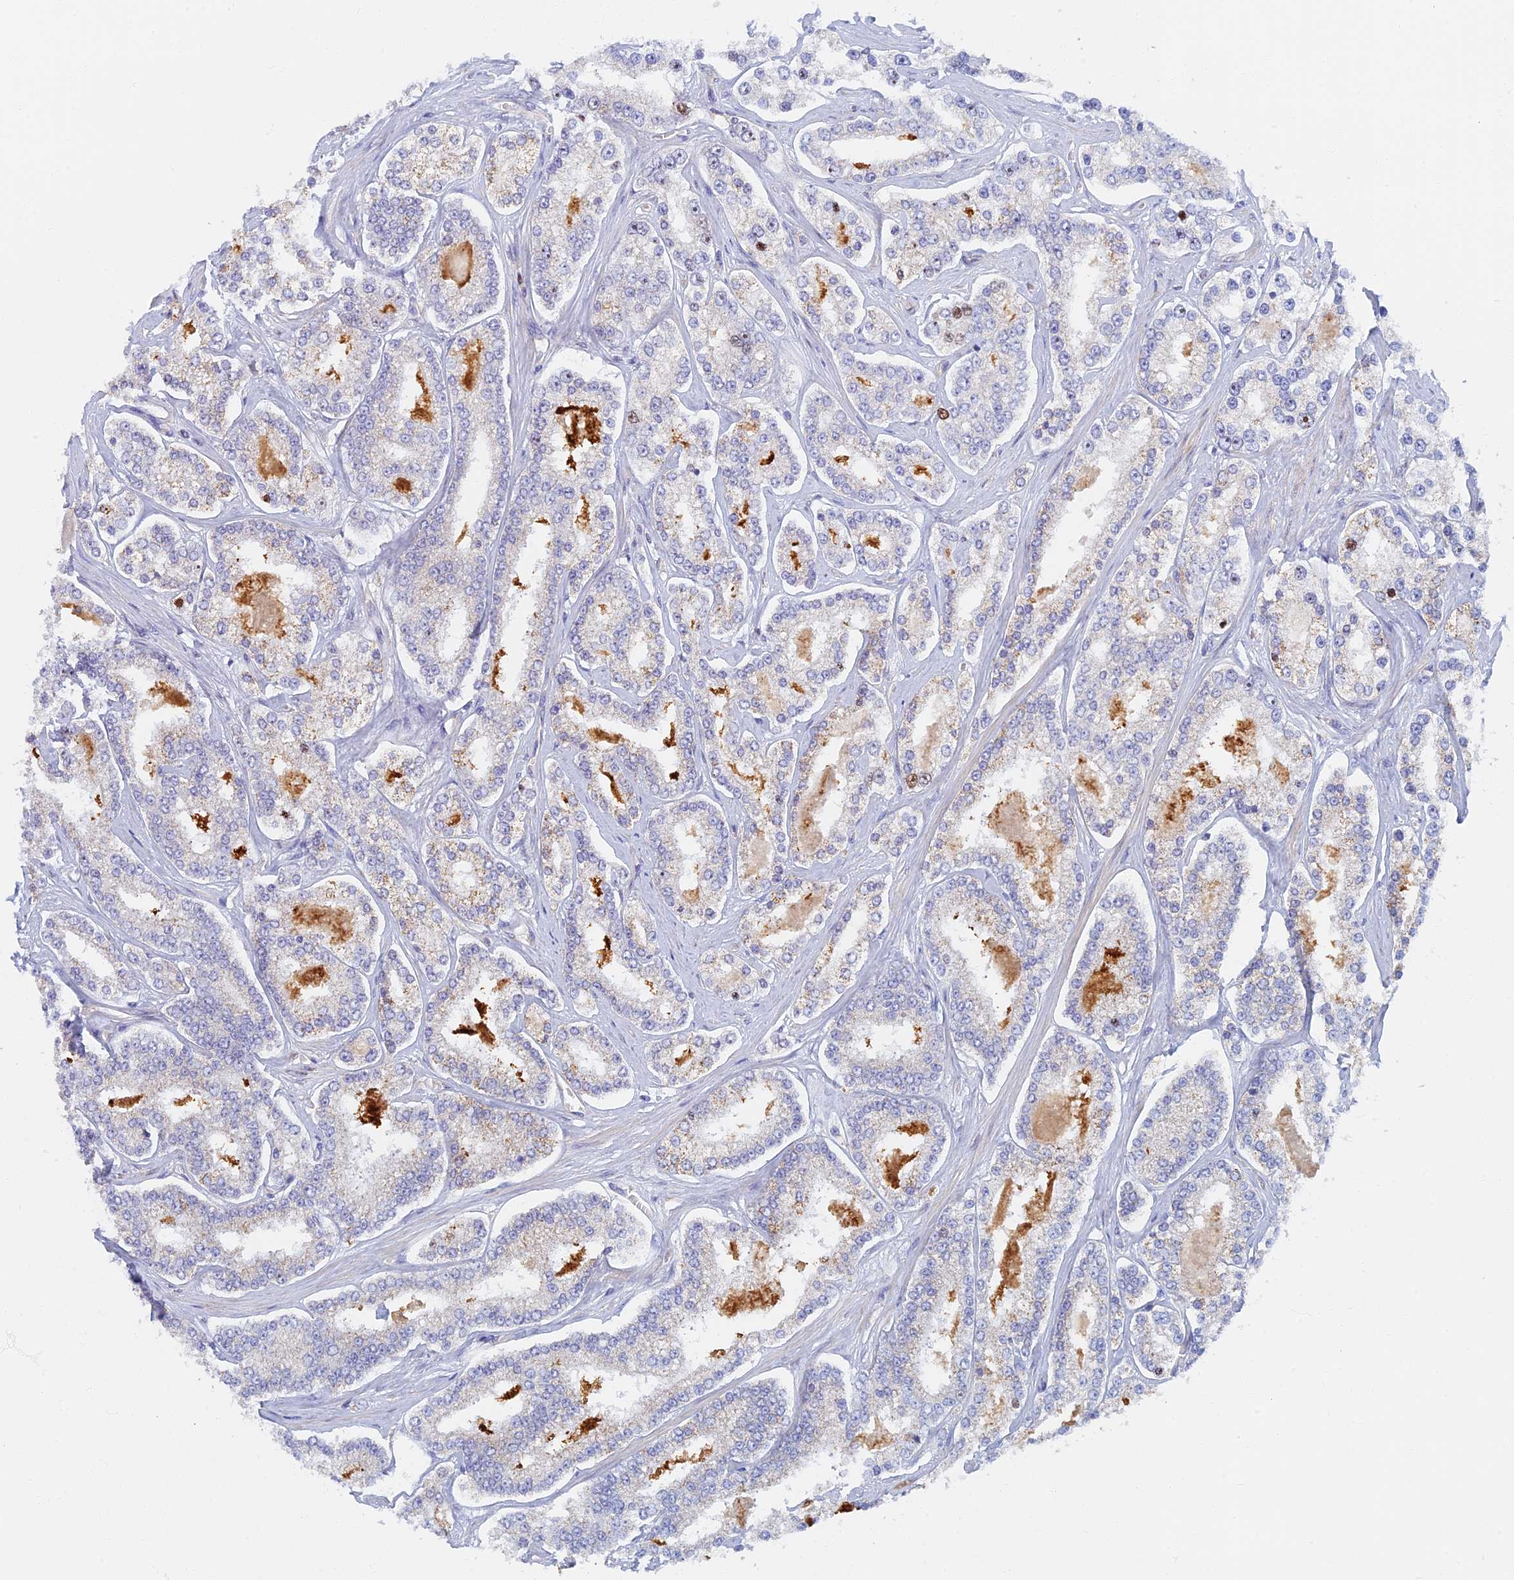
{"staining": {"intensity": "moderate", "quantity": "<25%", "location": "nuclear"}, "tissue": "prostate cancer", "cell_type": "Tumor cells", "image_type": "cancer", "snomed": [{"axis": "morphology", "description": "Normal tissue, NOS"}, {"axis": "morphology", "description": "Adenocarcinoma, High grade"}, {"axis": "topography", "description": "Prostate"}], "caption": "Adenocarcinoma (high-grade) (prostate) stained with DAB immunohistochemistry (IHC) shows low levels of moderate nuclear positivity in about <25% of tumor cells. Immunohistochemistry (ihc) stains the protein of interest in brown and the nuclei are stained blue.", "gene": "TMEM44", "patient": {"sex": "male", "age": 83}}